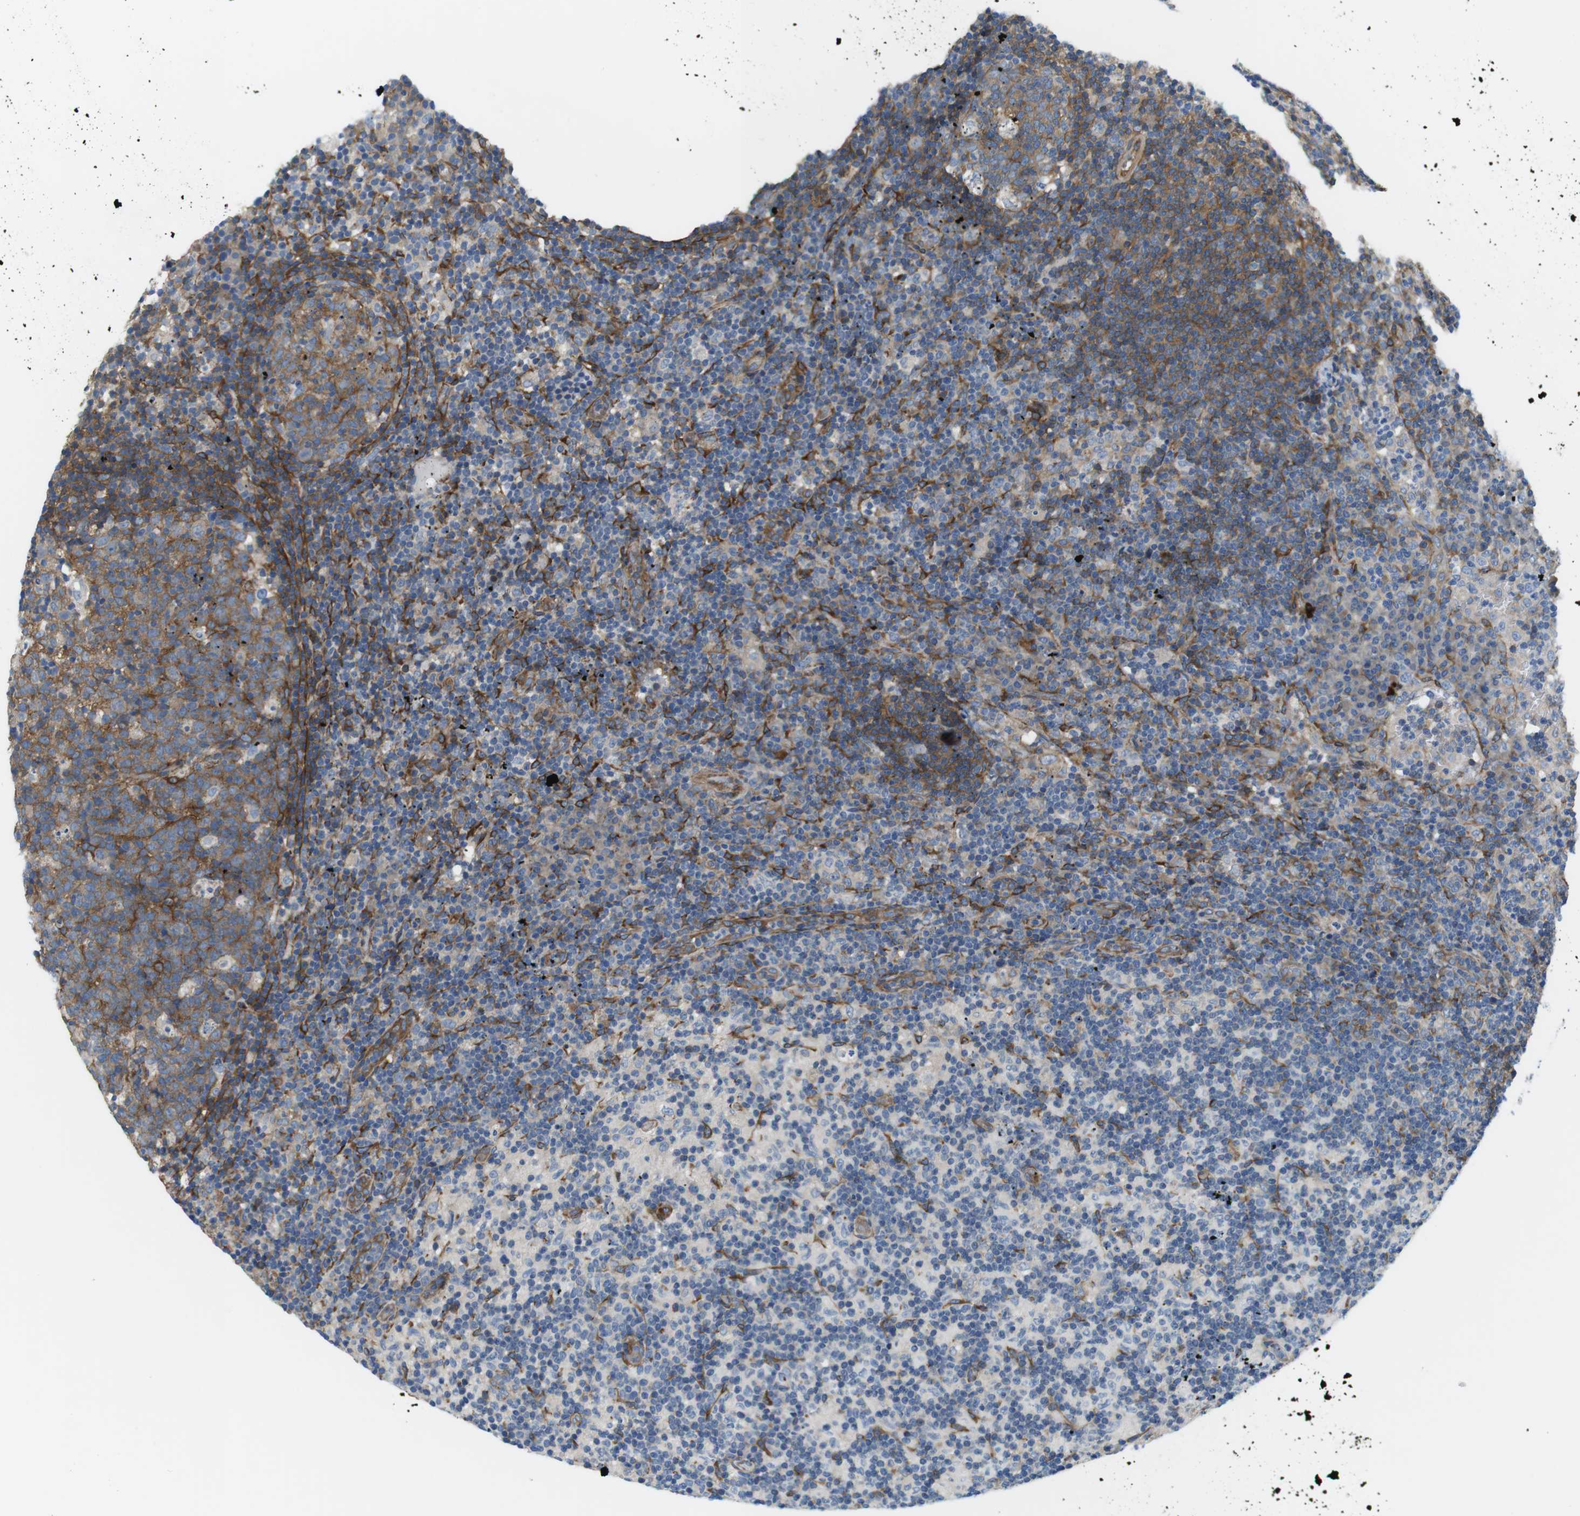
{"staining": {"intensity": "moderate", "quantity": ">75%", "location": "cytoplasmic/membranous"}, "tissue": "lymph node", "cell_type": "Germinal center cells", "image_type": "normal", "snomed": [{"axis": "morphology", "description": "Normal tissue, NOS"}, {"axis": "morphology", "description": "Inflammation, NOS"}, {"axis": "topography", "description": "Lymph node"}], "caption": "Unremarkable lymph node shows moderate cytoplasmic/membranous positivity in approximately >75% of germinal center cells.", "gene": "DCLK1", "patient": {"sex": "male", "age": 55}}